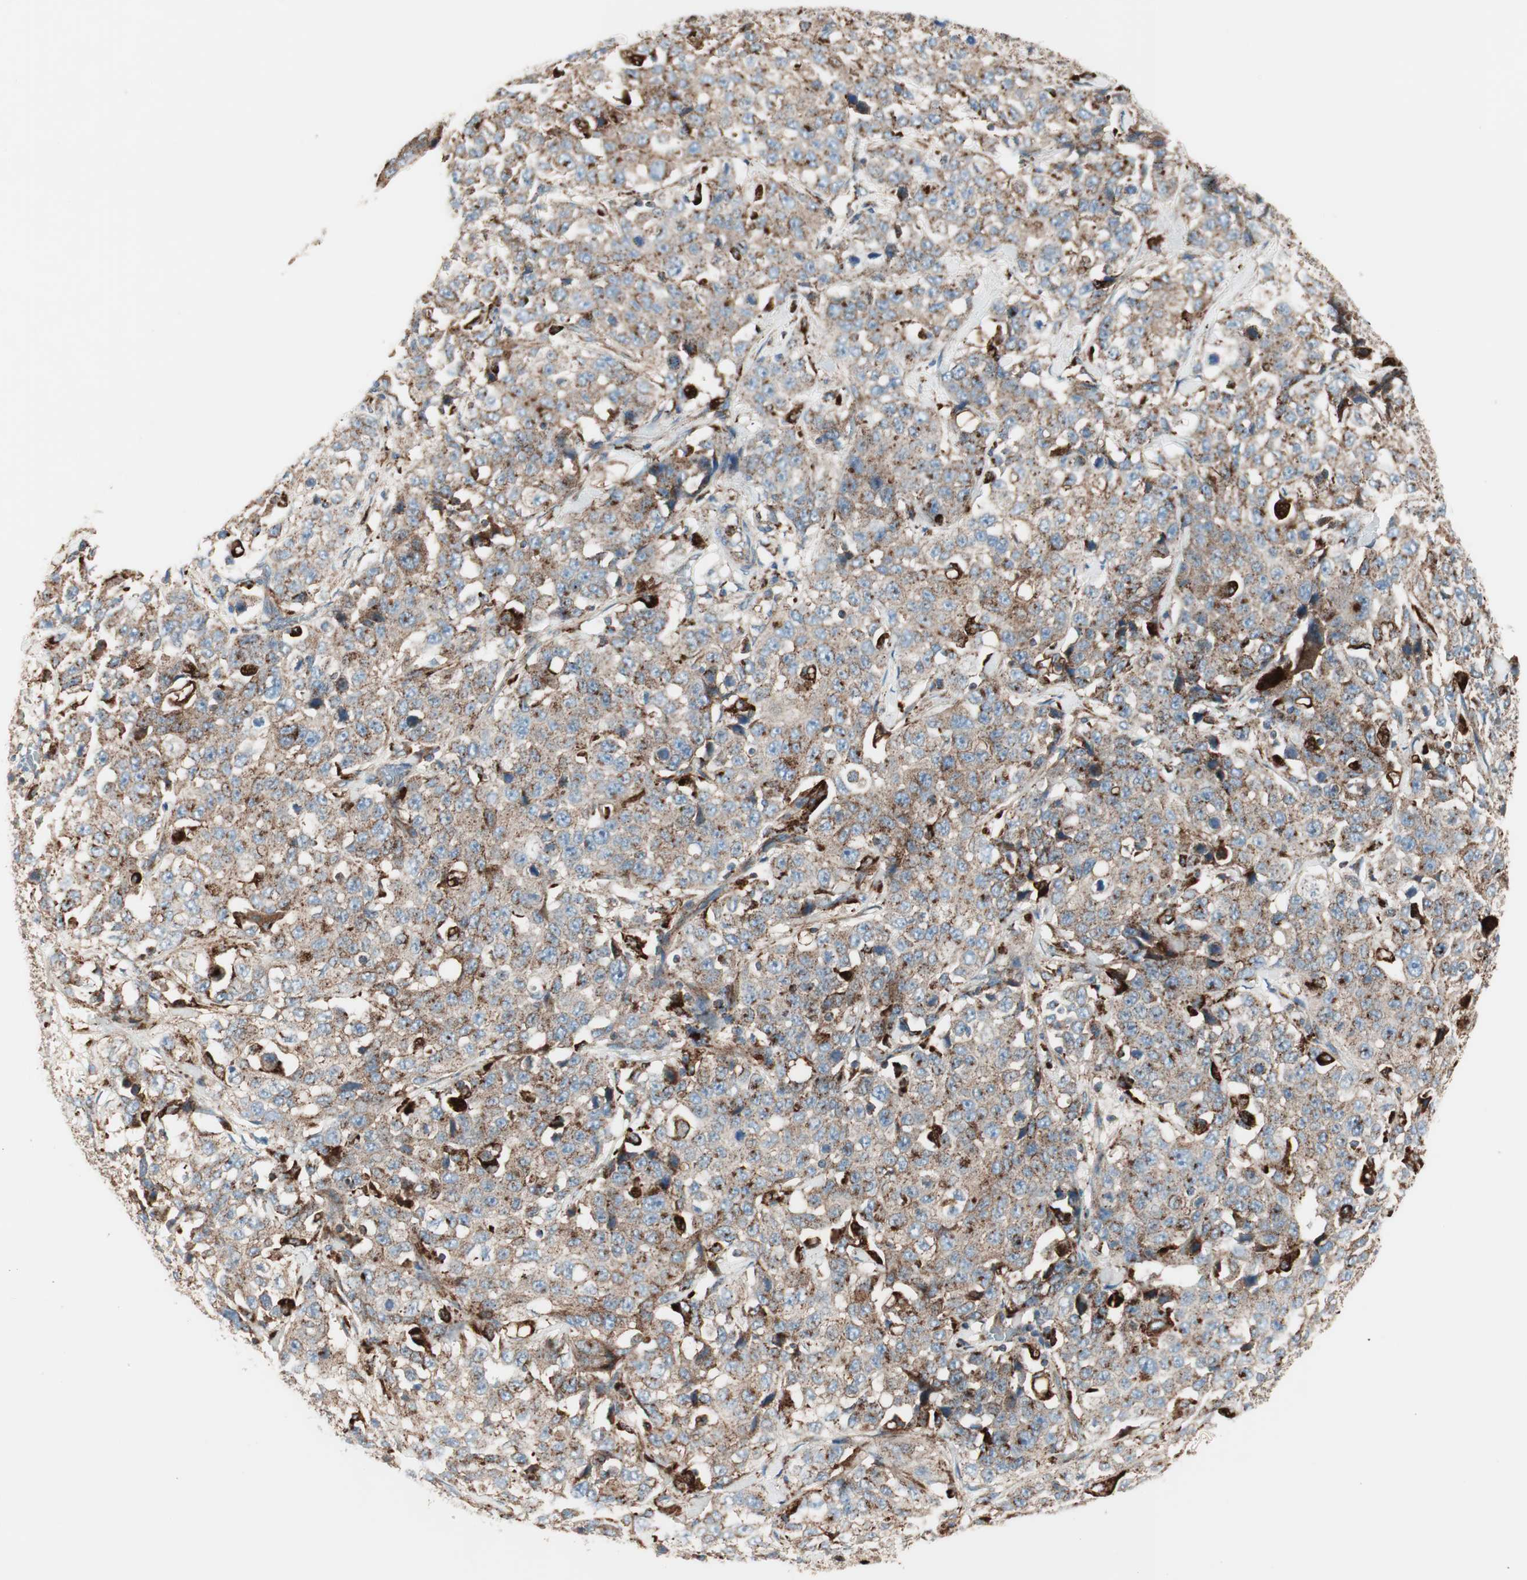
{"staining": {"intensity": "weak", "quantity": ">75%", "location": "cytoplasmic/membranous"}, "tissue": "stomach cancer", "cell_type": "Tumor cells", "image_type": "cancer", "snomed": [{"axis": "morphology", "description": "Normal tissue, NOS"}, {"axis": "morphology", "description": "Adenocarcinoma, NOS"}, {"axis": "topography", "description": "Stomach"}], "caption": "IHC (DAB) staining of human stomach cancer demonstrates weak cytoplasmic/membranous protein expression in about >75% of tumor cells. (DAB = brown stain, brightfield microscopy at high magnification).", "gene": "ATP6V1G1", "patient": {"sex": "male", "age": 48}}